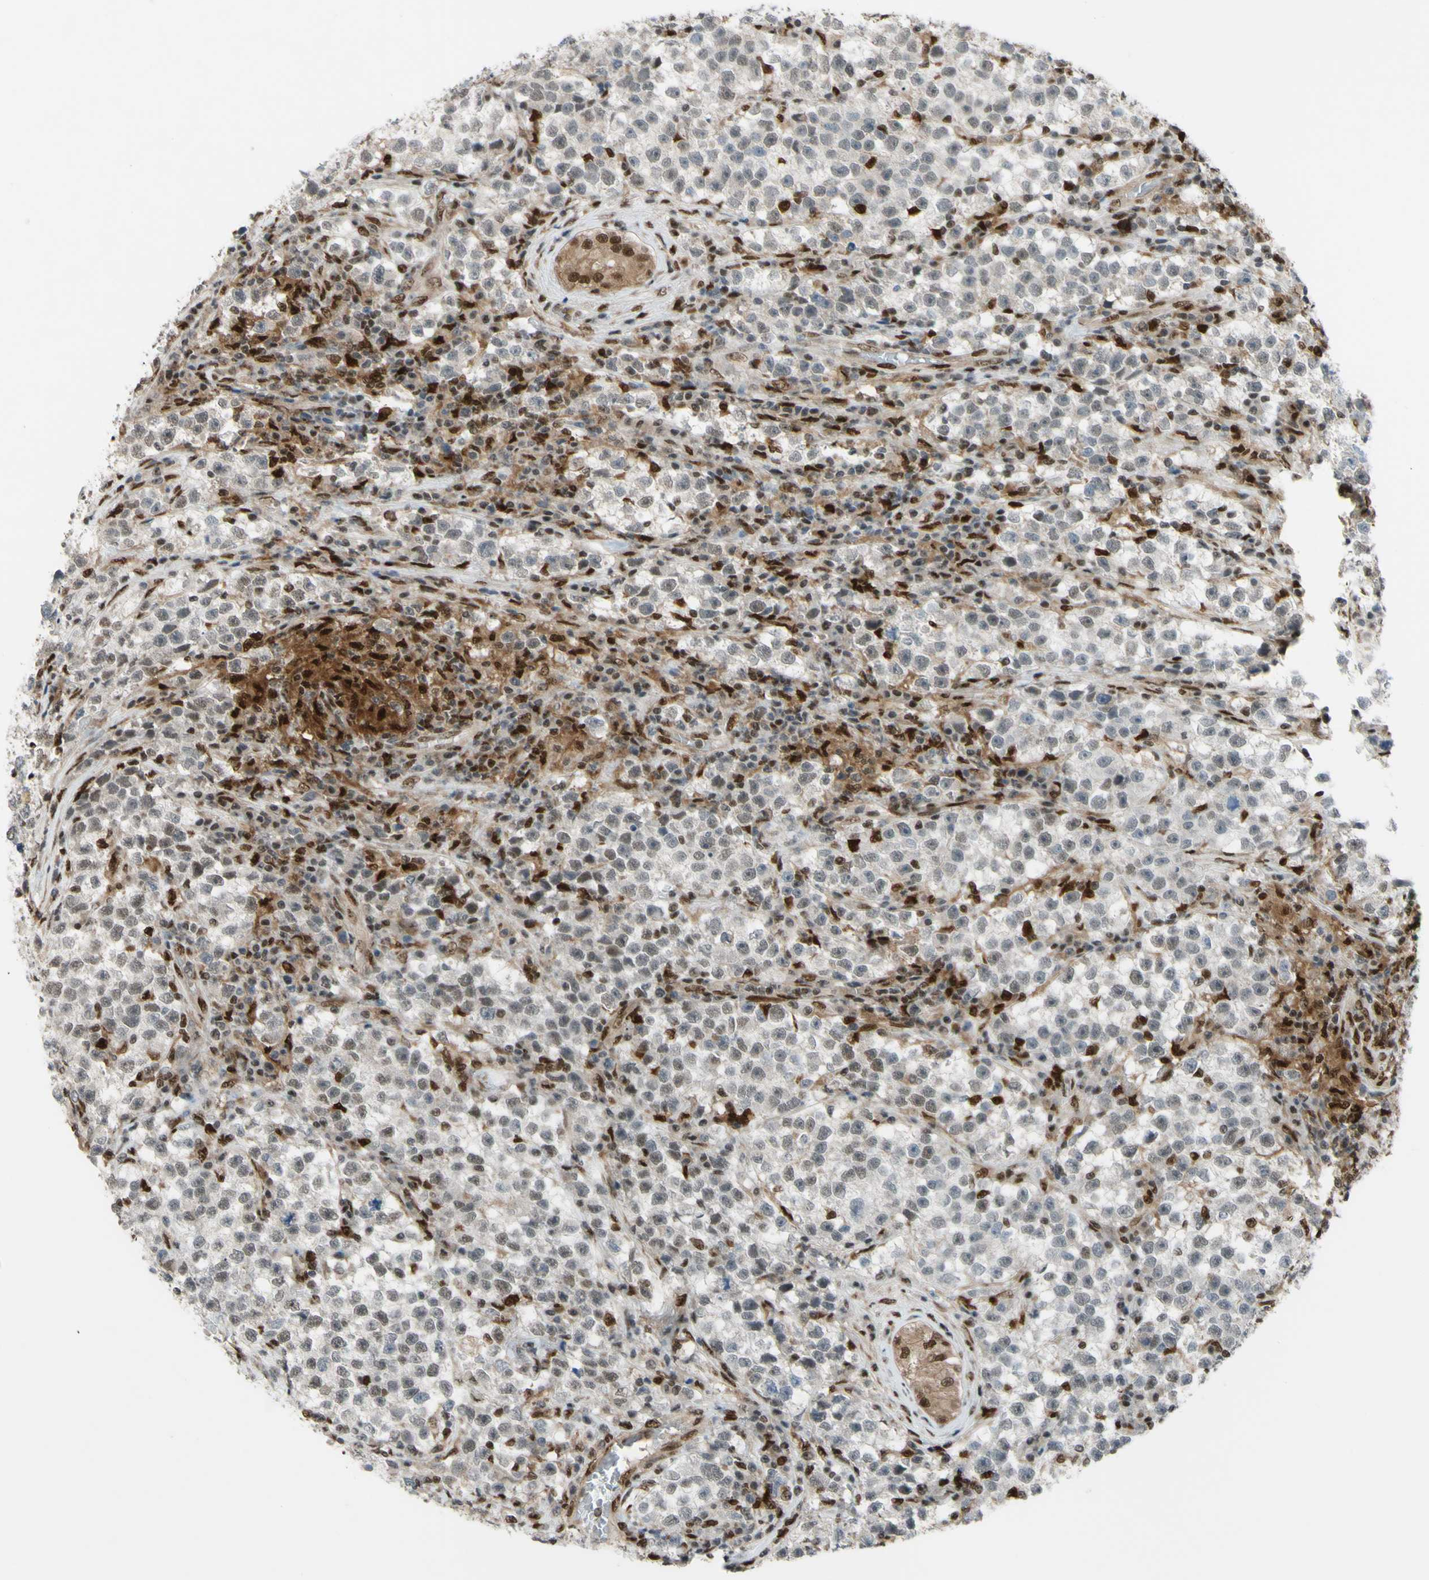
{"staining": {"intensity": "negative", "quantity": "none", "location": "none"}, "tissue": "testis cancer", "cell_type": "Tumor cells", "image_type": "cancer", "snomed": [{"axis": "morphology", "description": "Seminoma, NOS"}, {"axis": "topography", "description": "Testis"}], "caption": "Histopathology image shows no significant protein staining in tumor cells of testis seminoma.", "gene": "FKBP5", "patient": {"sex": "male", "age": 22}}